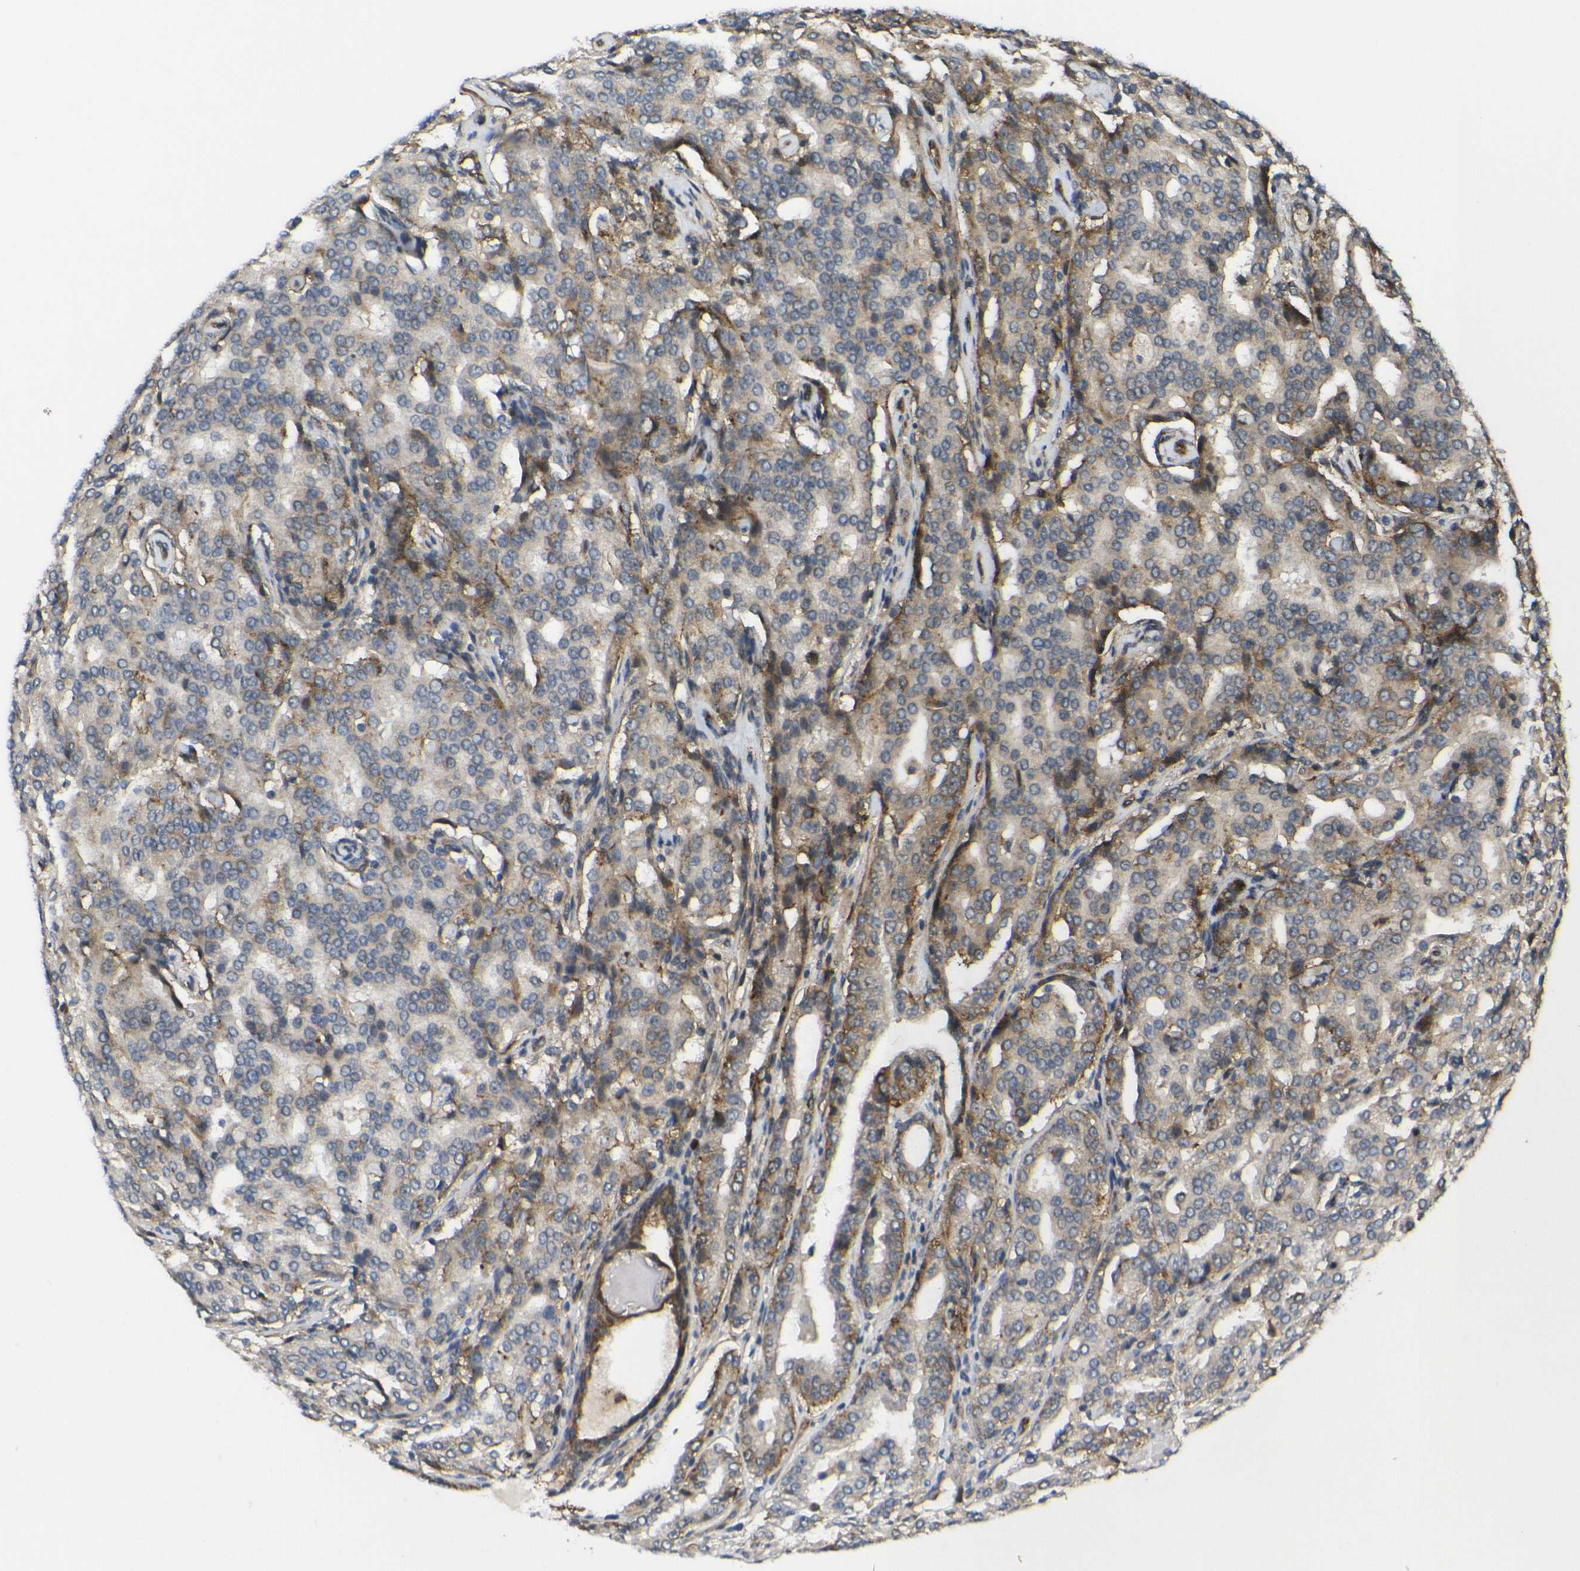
{"staining": {"intensity": "moderate", "quantity": ">75%", "location": "cytoplasmic/membranous"}, "tissue": "prostate cancer", "cell_type": "Tumor cells", "image_type": "cancer", "snomed": [{"axis": "morphology", "description": "Adenocarcinoma, High grade"}, {"axis": "topography", "description": "Prostate"}], "caption": "High-power microscopy captured an IHC micrograph of prostate cancer (adenocarcinoma (high-grade)), revealing moderate cytoplasmic/membranous positivity in approximately >75% of tumor cells.", "gene": "ECE1", "patient": {"sex": "male", "age": 72}}